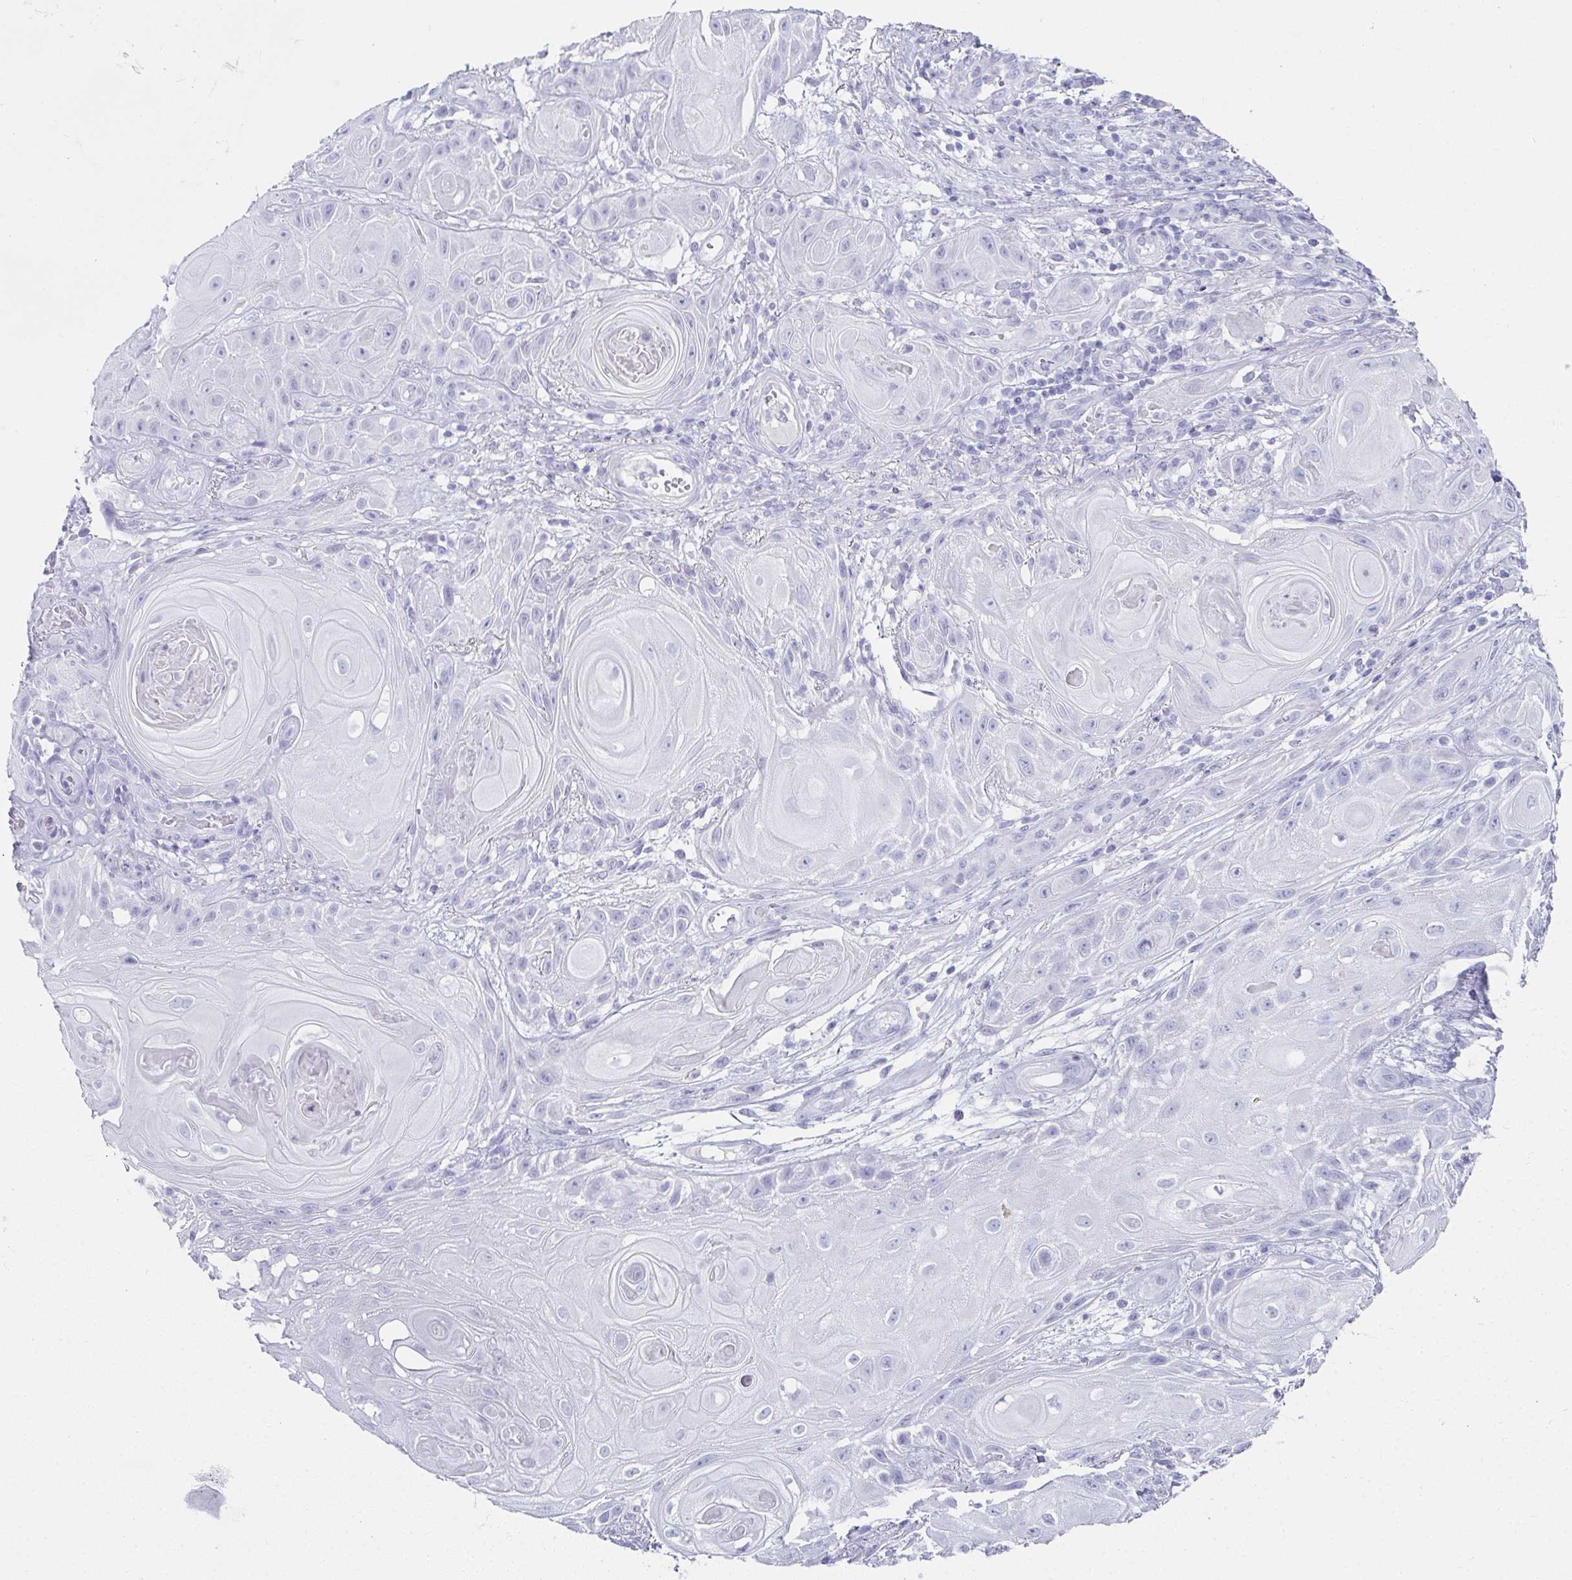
{"staining": {"intensity": "negative", "quantity": "none", "location": "none"}, "tissue": "skin cancer", "cell_type": "Tumor cells", "image_type": "cancer", "snomed": [{"axis": "morphology", "description": "Squamous cell carcinoma, NOS"}, {"axis": "topography", "description": "Skin"}], "caption": "Skin squamous cell carcinoma was stained to show a protein in brown. There is no significant positivity in tumor cells. Brightfield microscopy of immunohistochemistry stained with DAB (3,3'-diaminobenzidine) (brown) and hematoxylin (blue), captured at high magnification.", "gene": "SYCP1", "patient": {"sex": "male", "age": 62}}